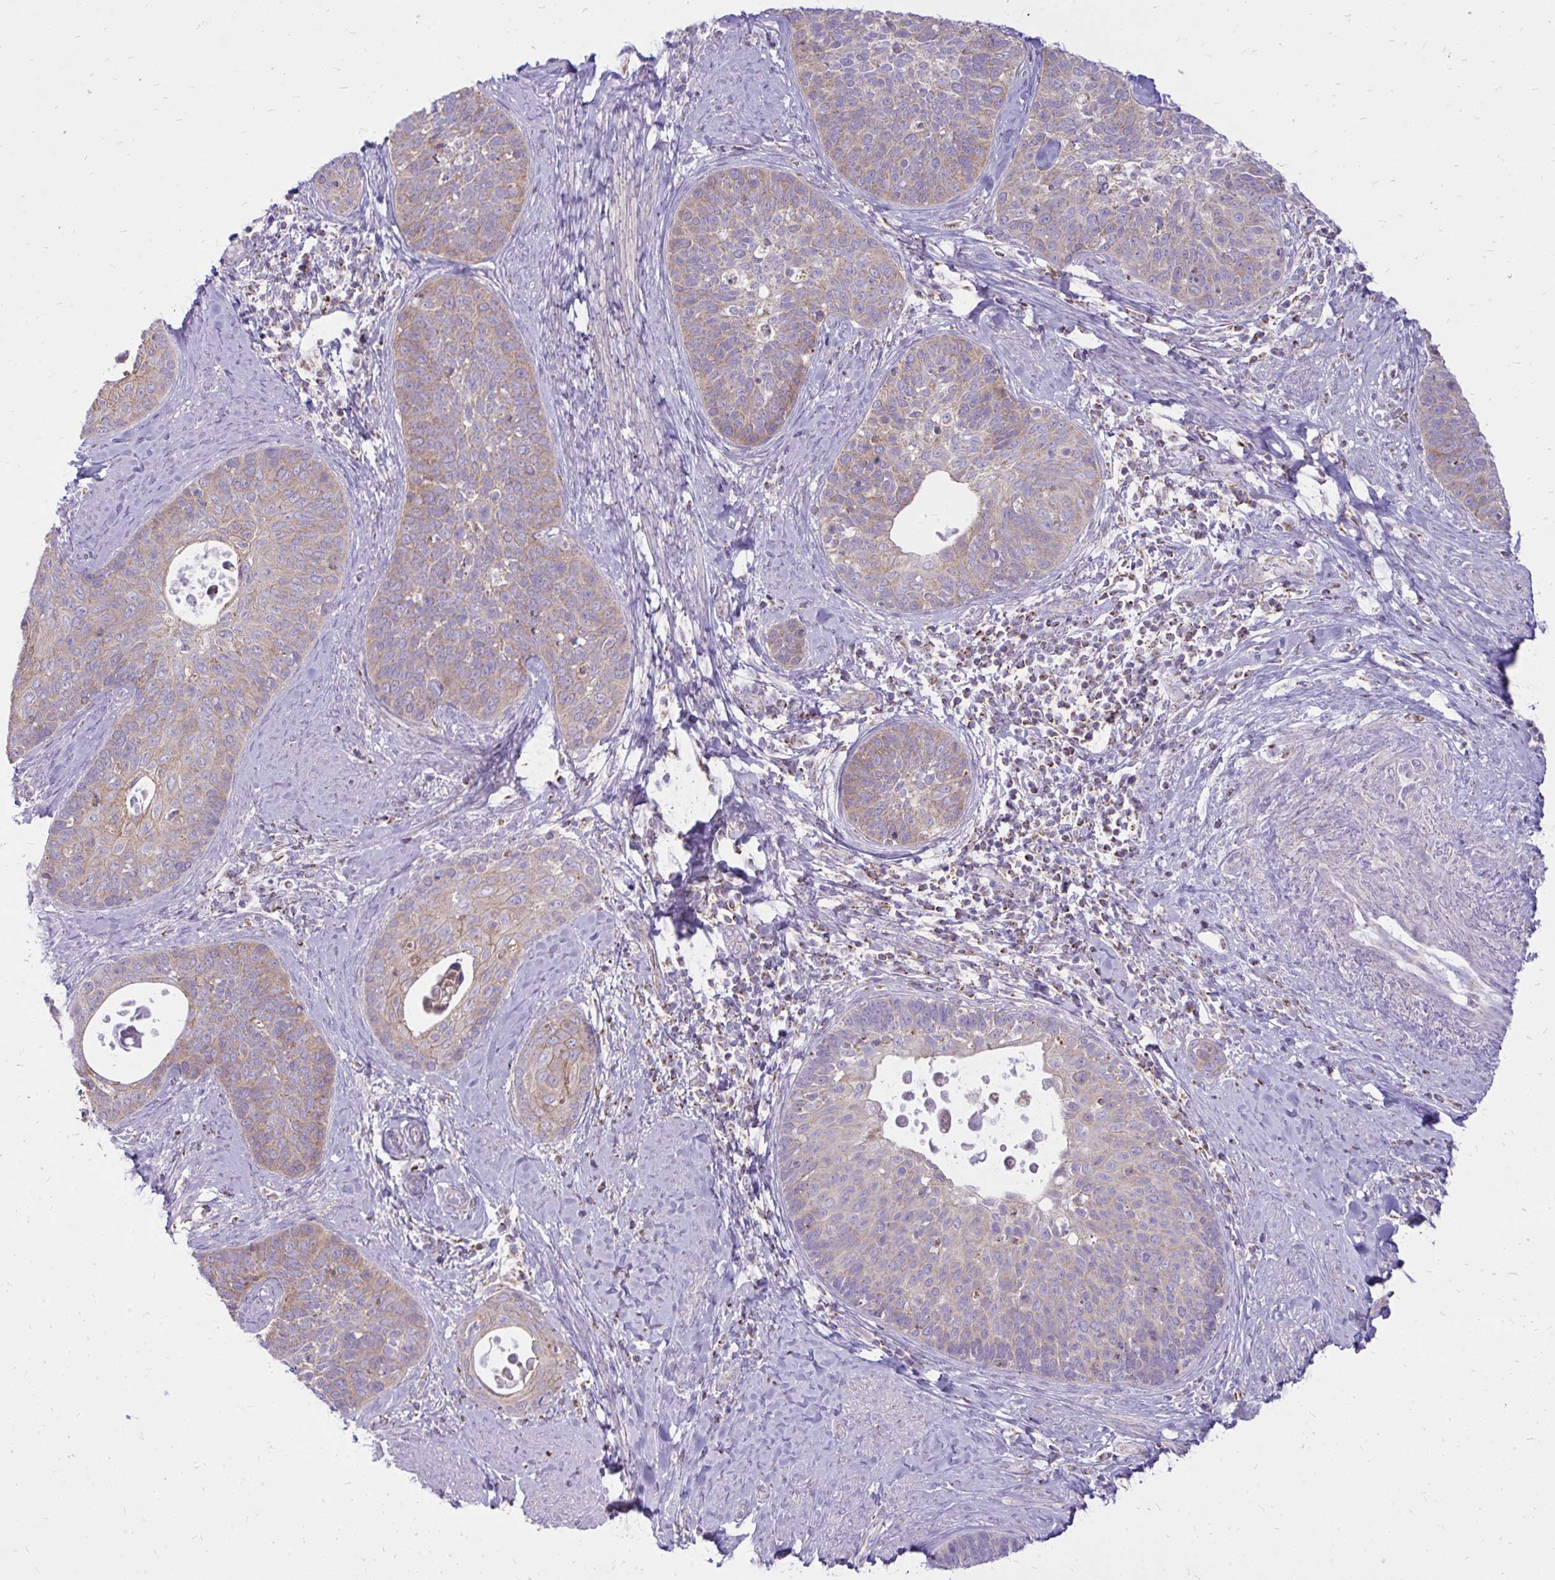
{"staining": {"intensity": "weak", "quantity": "25%-75%", "location": "cytoplasmic/membranous"}, "tissue": "cervical cancer", "cell_type": "Tumor cells", "image_type": "cancer", "snomed": [{"axis": "morphology", "description": "Squamous cell carcinoma, NOS"}, {"axis": "topography", "description": "Cervix"}], "caption": "This is a photomicrograph of immunohistochemistry staining of cervical squamous cell carcinoma, which shows weak staining in the cytoplasmic/membranous of tumor cells.", "gene": "SPTBN2", "patient": {"sex": "female", "age": 69}}